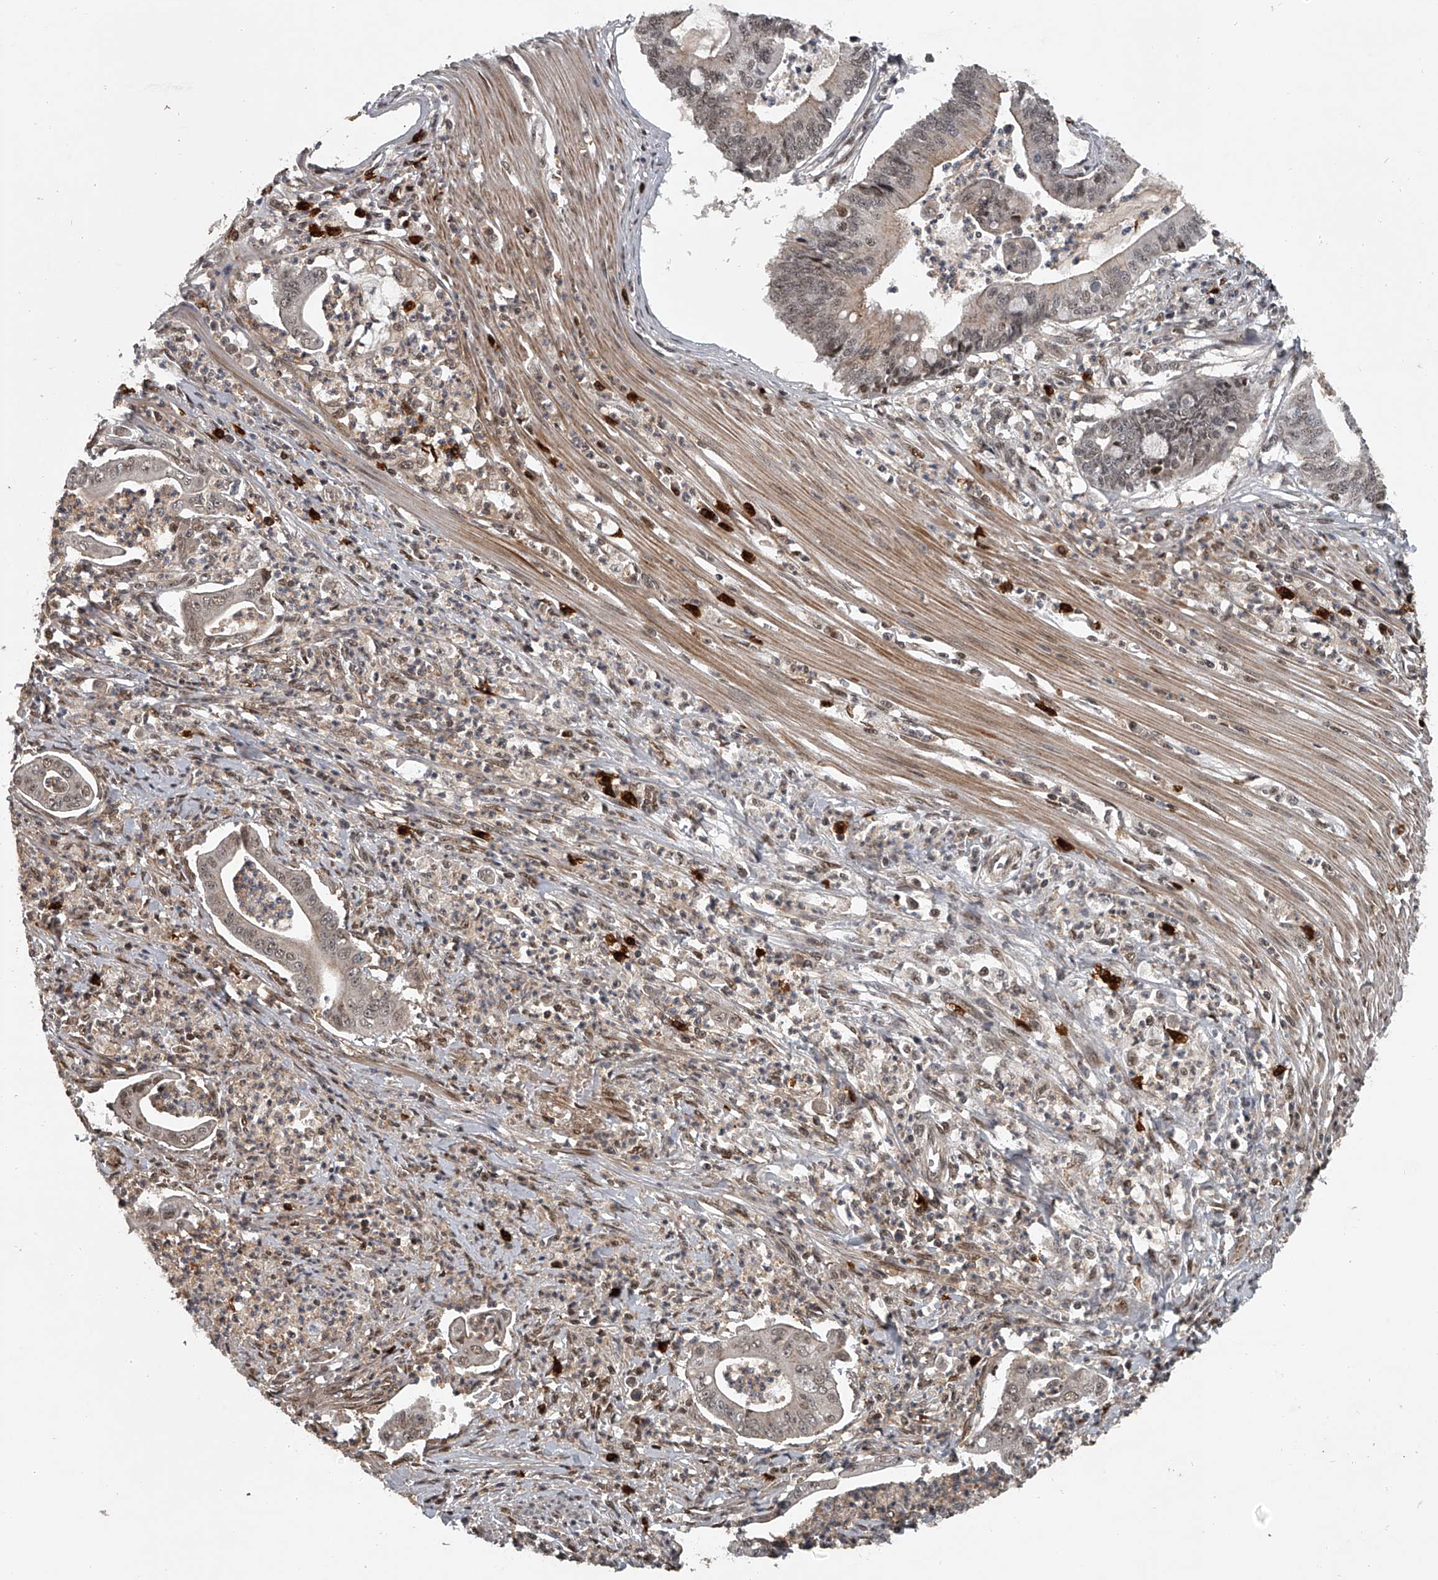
{"staining": {"intensity": "weak", "quantity": ">75%", "location": "cytoplasmic/membranous,nuclear"}, "tissue": "pancreatic cancer", "cell_type": "Tumor cells", "image_type": "cancer", "snomed": [{"axis": "morphology", "description": "Adenocarcinoma, NOS"}, {"axis": "topography", "description": "Pancreas"}], "caption": "Weak cytoplasmic/membranous and nuclear expression is seen in approximately >75% of tumor cells in adenocarcinoma (pancreatic).", "gene": "PLEKHG1", "patient": {"sex": "male", "age": 69}}